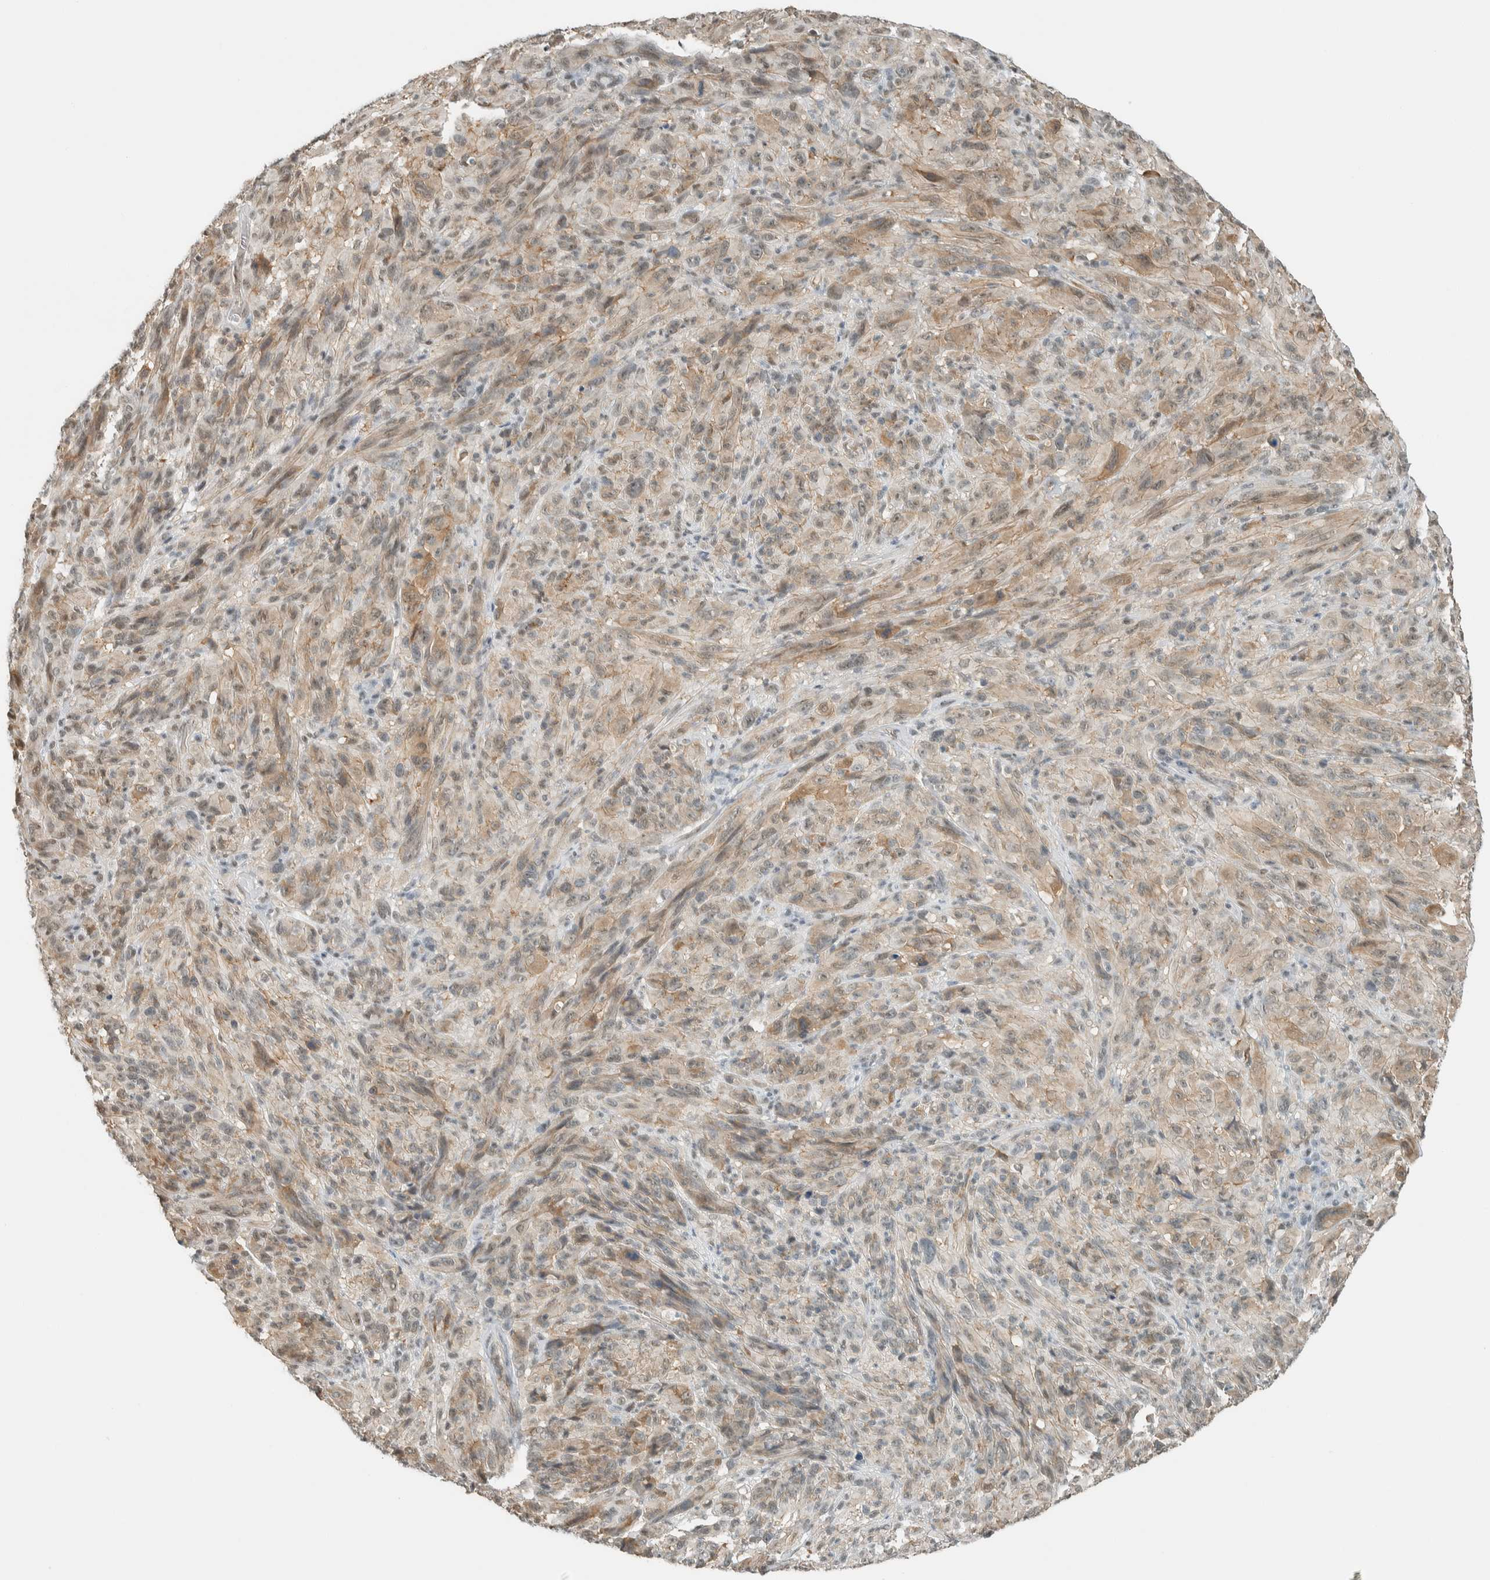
{"staining": {"intensity": "weak", "quantity": "25%-75%", "location": "cytoplasmic/membranous"}, "tissue": "melanoma", "cell_type": "Tumor cells", "image_type": "cancer", "snomed": [{"axis": "morphology", "description": "Malignant melanoma, NOS"}, {"axis": "topography", "description": "Skin of head"}], "caption": "Weak cytoplasmic/membranous expression for a protein is present in approximately 25%-75% of tumor cells of malignant melanoma using immunohistochemistry.", "gene": "NIBAN2", "patient": {"sex": "male", "age": 96}}